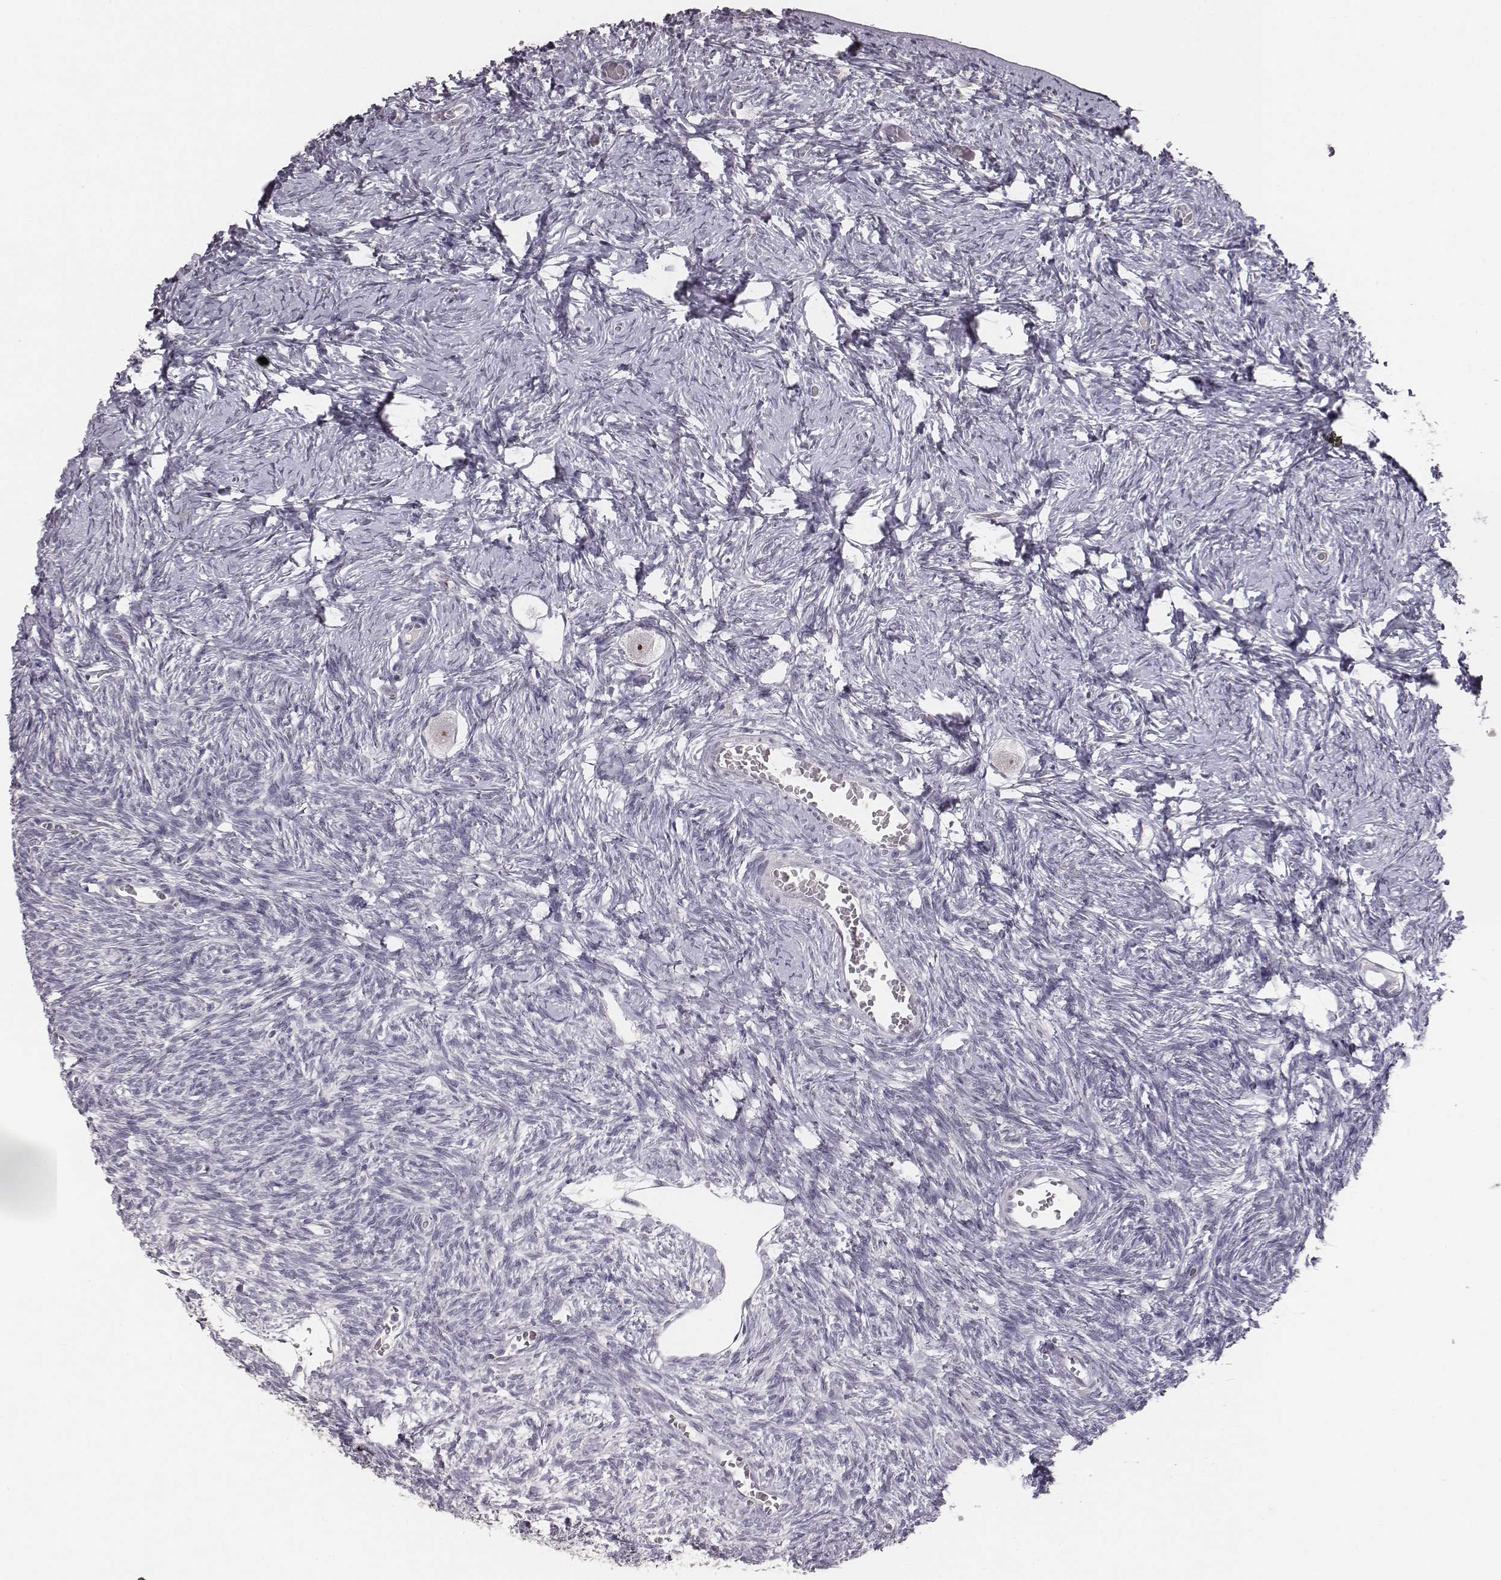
{"staining": {"intensity": "strong", "quantity": "25%-75%", "location": "nuclear"}, "tissue": "ovary", "cell_type": "Follicle cells", "image_type": "normal", "snomed": [{"axis": "morphology", "description": "Normal tissue, NOS"}, {"axis": "topography", "description": "Ovary"}], "caption": "Immunohistochemical staining of unremarkable human ovary exhibits high levels of strong nuclear expression in approximately 25%-75% of follicle cells.", "gene": "NIFK", "patient": {"sex": "female", "age": 27}}